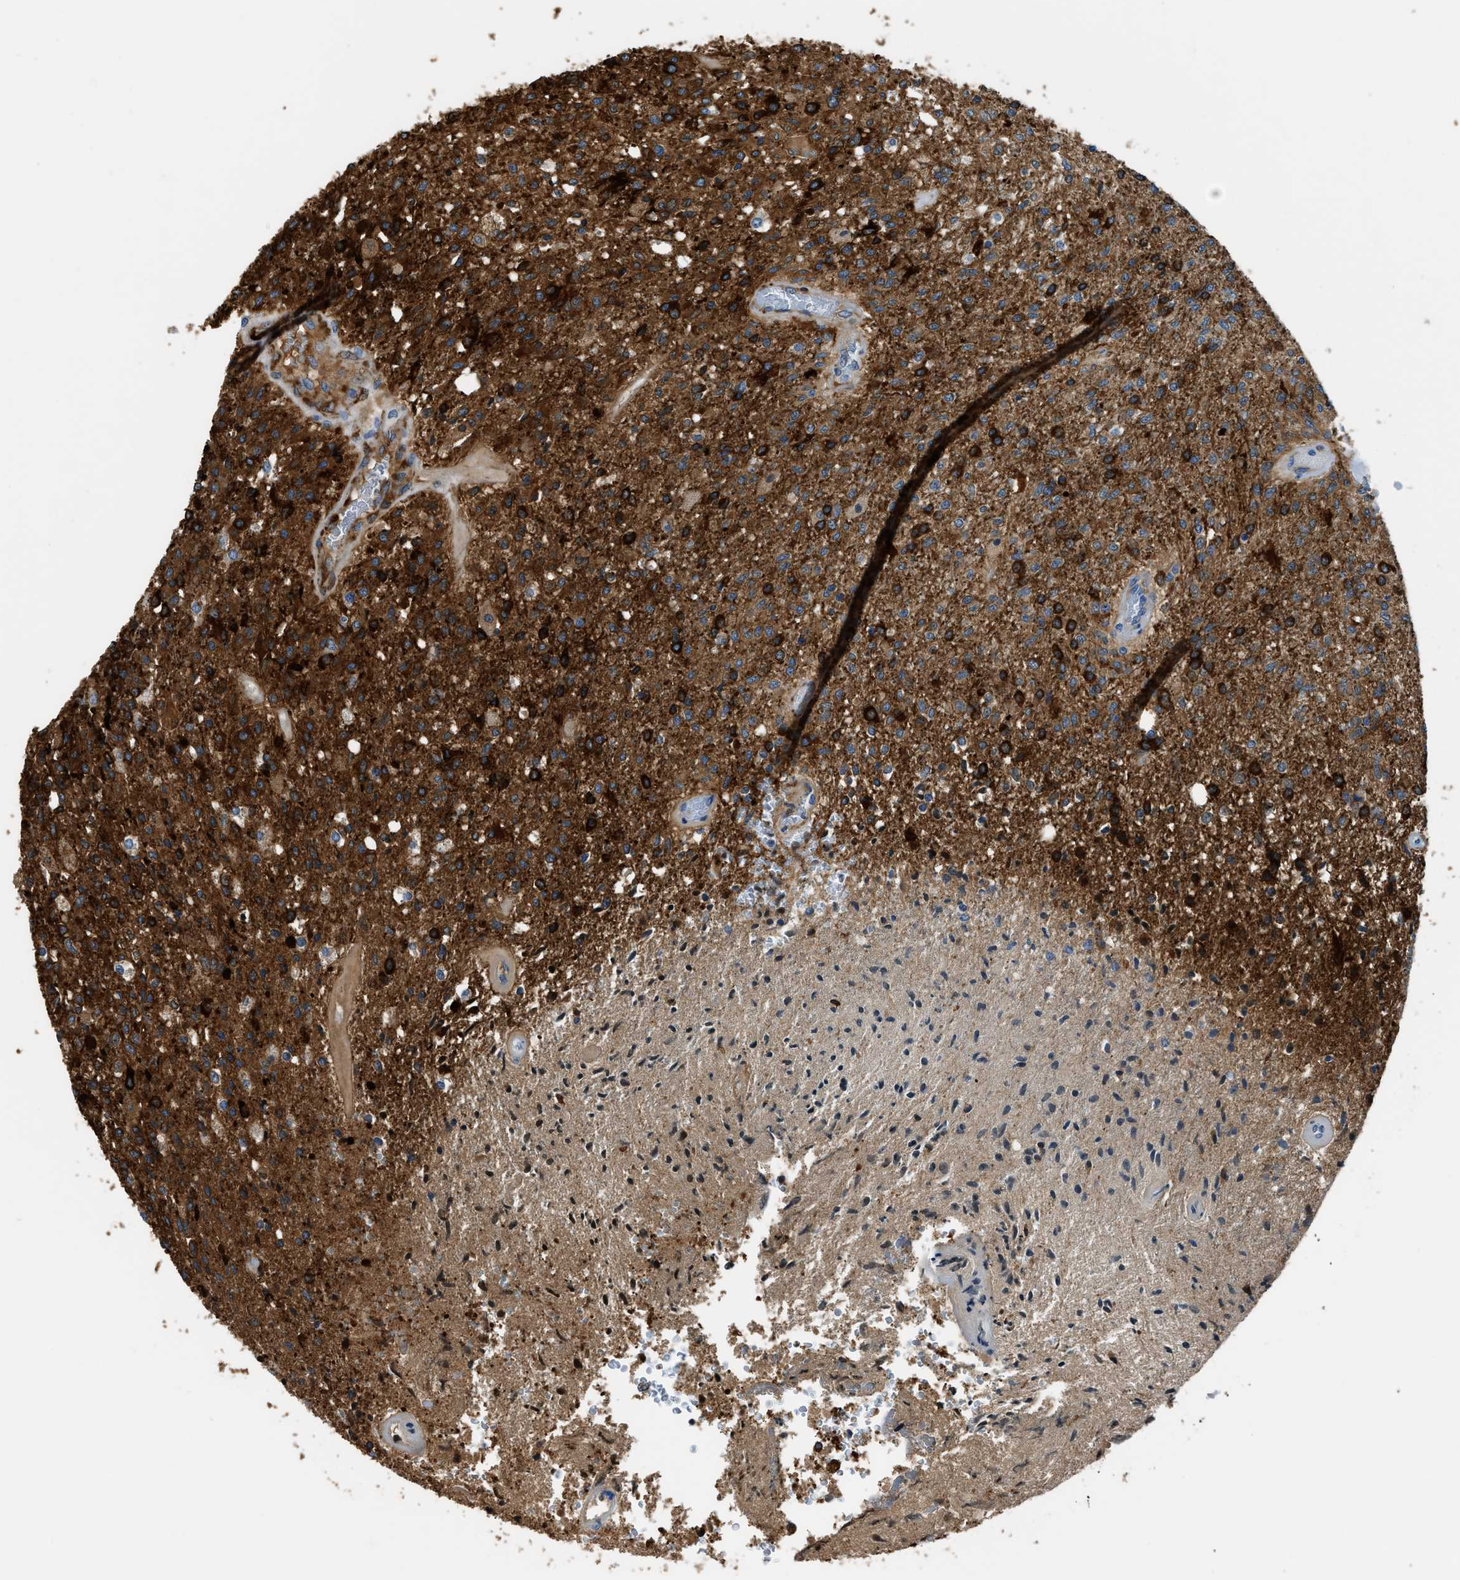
{"staining": {"intensity": "strong", "quantity": ">75%", "location": "cytoplasmic/membranous"}, "tissue": "glioma", "cell_type": "Tumor cells", "image_type": "cancer", "snomed": [{"axis": "morphology", "description": "Normal tissue, NOS"}, {"axis": "morphology", "description": "Glioma, malignant, High grade"}, {"axis": "topography", "description": "Cerebral cortex"}], "caption": "Glioma stained for a protein demonstrates strong cytoplasmic/membranous positivity in tumor cells.", "gene": "ZSWIM5", "patient": {"sex": "male", "age": 77}}